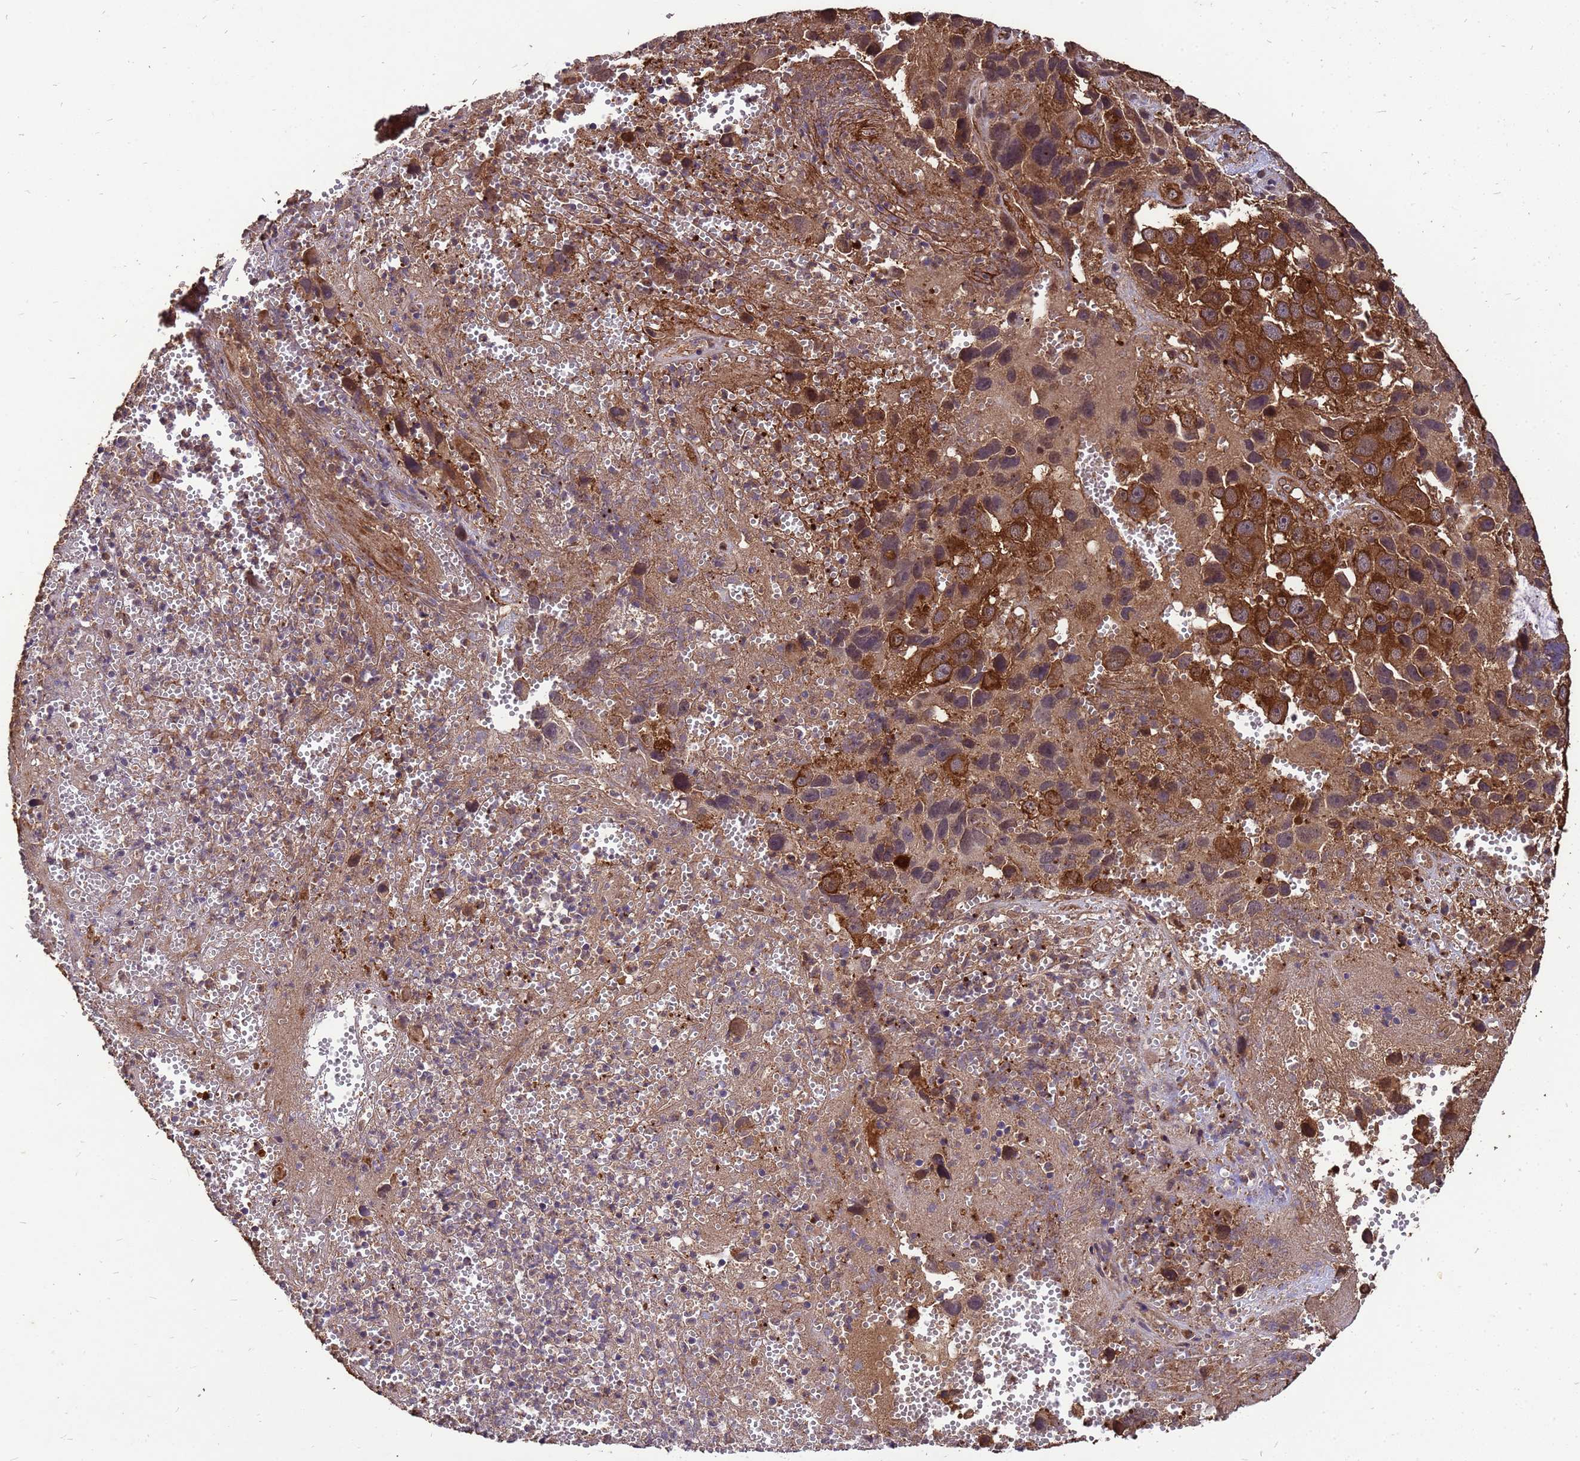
{"staining": {"intensity": "strong", "quantity": "25%-75%", "location": "cytoplasmic/membranous"}, "tissue": "melanoma", "cell_type": "Tumor cells", "image_type": "cancer", "snomed": [{"axis": "morphology", "description": "Malignant melanoma, NOS"}, {"axis": "topography", "description": "Skin"}], "caption": "This histopathology image demonstrates IHC staining of human melanoma, with high strong cytoplasmic/membranous positivity in approximately 25%-75% of tumor cells.", "gene": "ZNF618", "patient": {"sex": "male", "age": 84}}